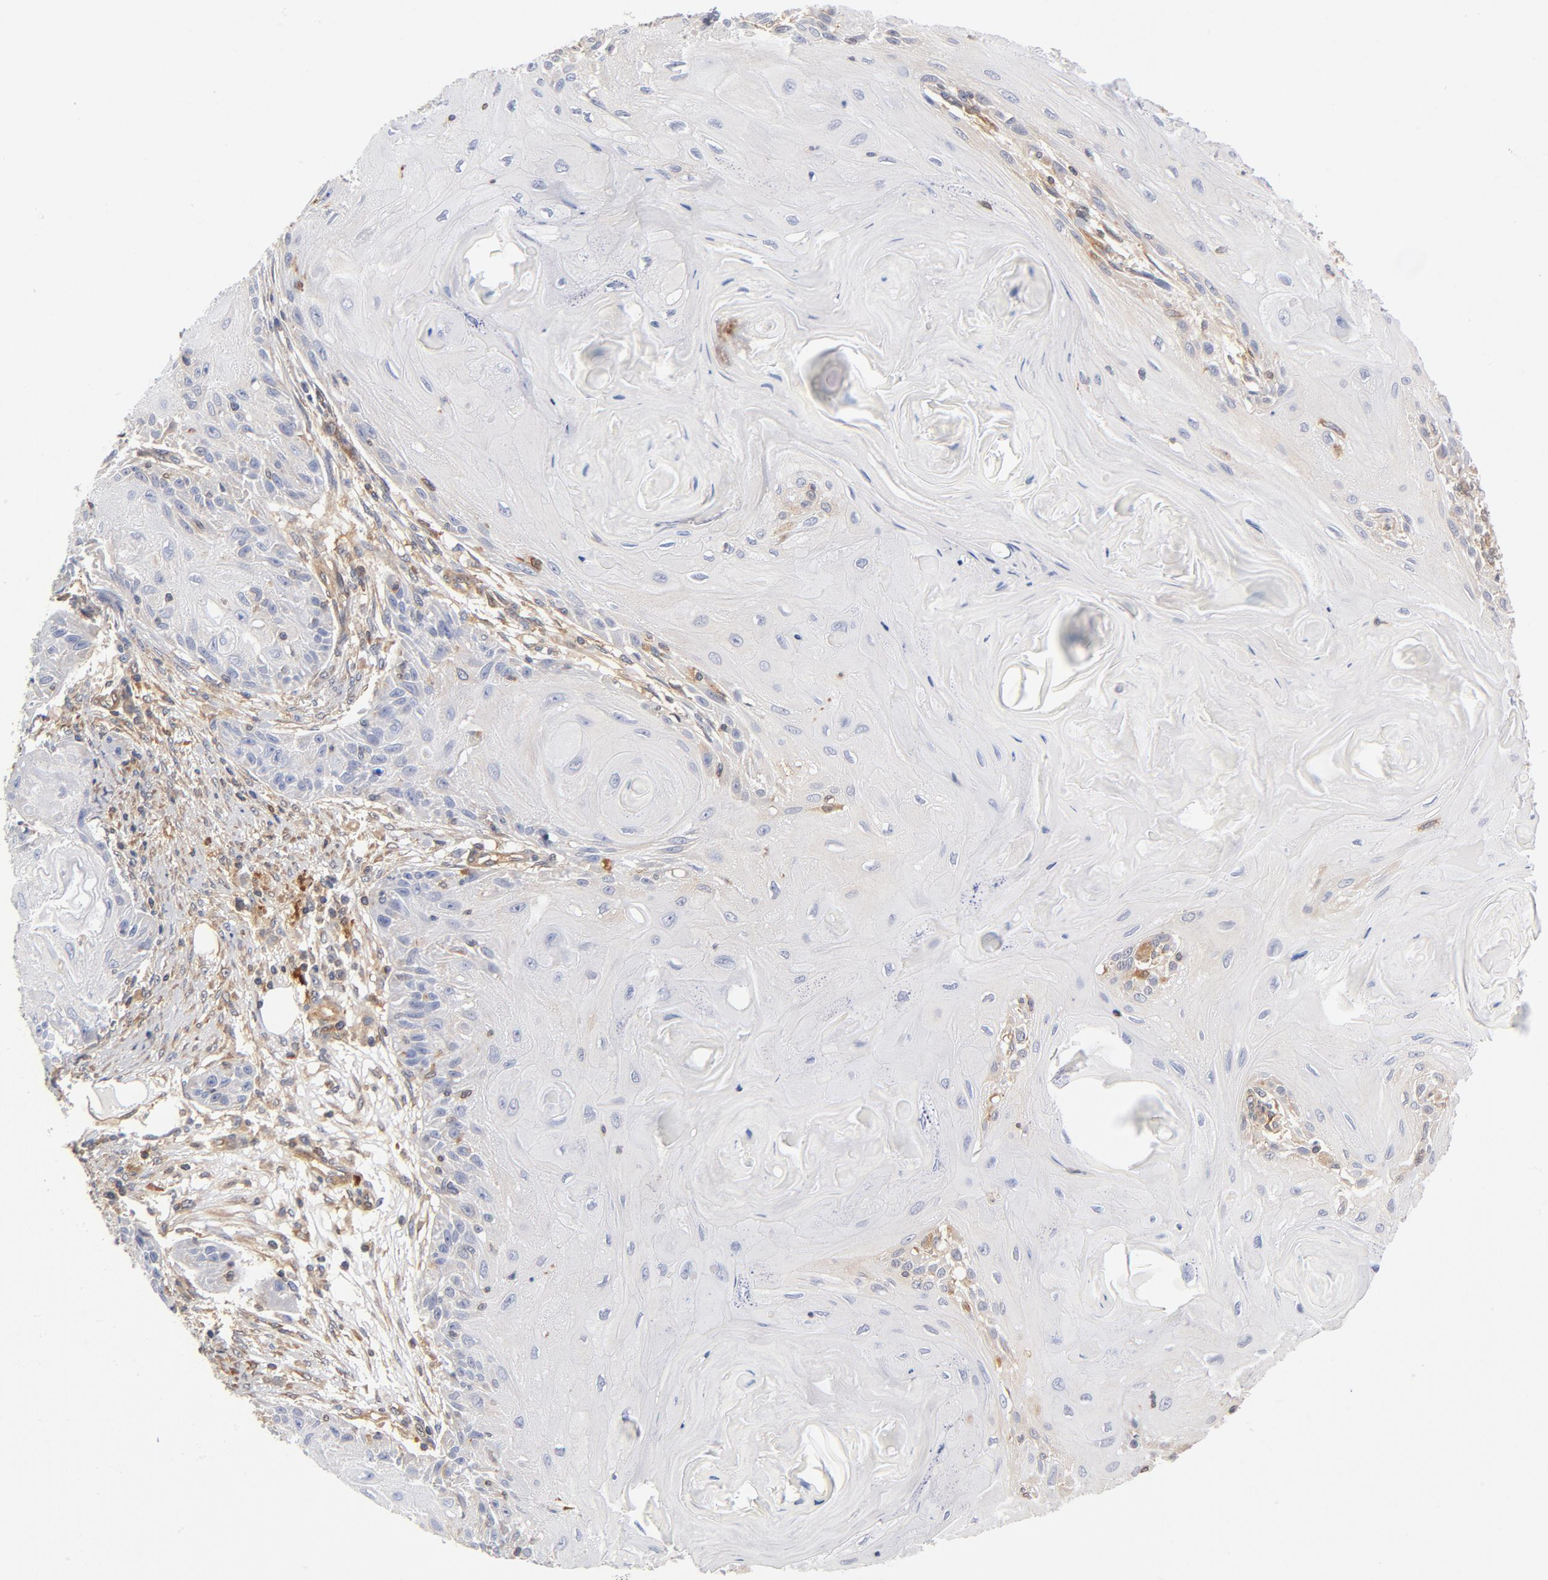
{"staining": {"intensity": "negative", "quantity": "none", "location": "none"}, "tissue": "skin cancer", "cell_type": "Tumor cells", "image_type": "cancer", "snomed": [{"axis": "morphology", "description": "Squamous cell carcinoma, NOS"}, {"axis": "topography", "description": "Skin"}], "caption": "Immunohistochemical staining of human skin squamous cell carcinoma shows no significant expression in tumor cells. The staining was performed using DAB to visualize the protein expression in brown, while the nuclei were stained in blue with hematoxylin (Magnification: 20x).", "gene": "ASMTL", "patient": {"sex": "female", "age": 88}}